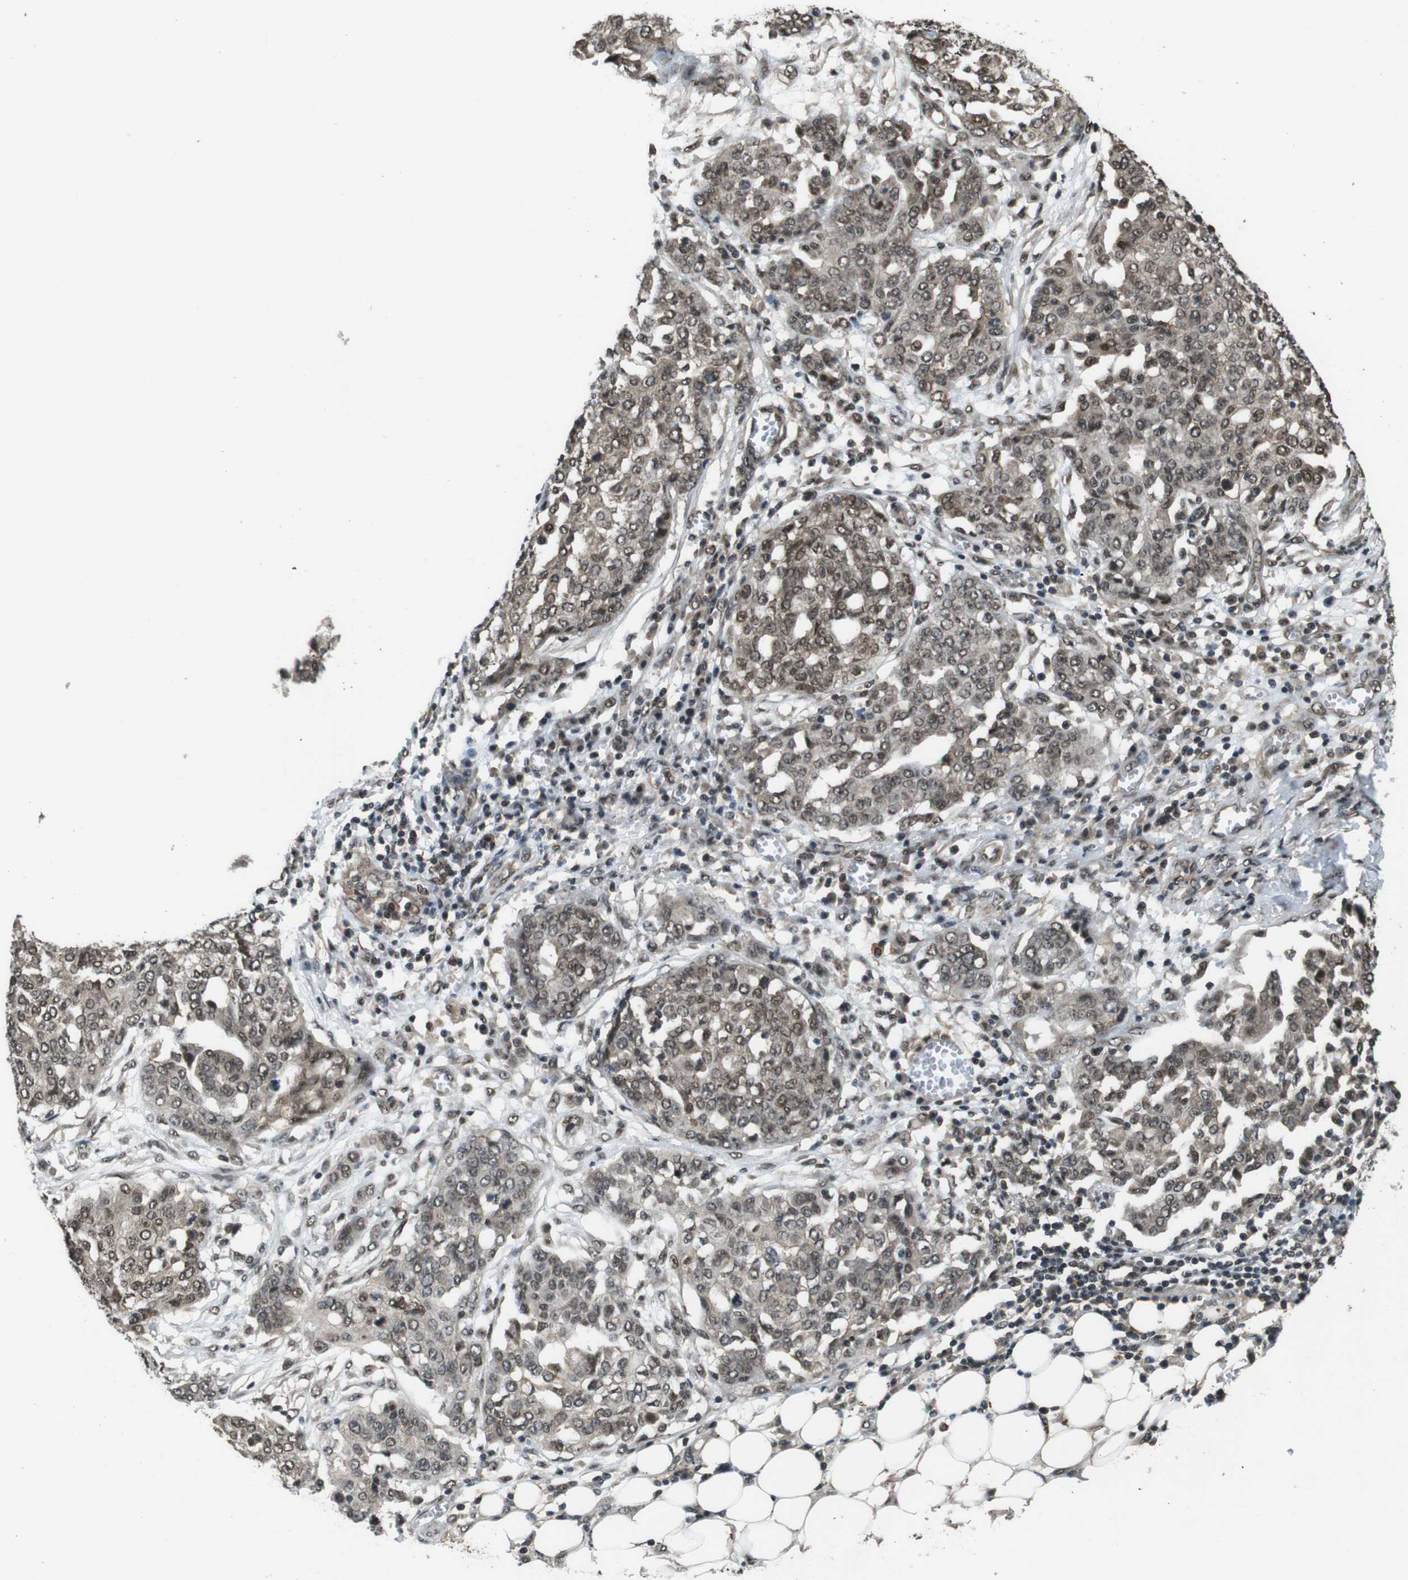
{"staining": {"intensity": "weak", "quantity": "25%-75%", "location": "cytoplasmic/membranous,nuclear"}, "tissue": "ovarian cancer", "cell_type": "Tumor cells", "image_type": "cancer", "snomed": [{"axis": "morphology", "description": "Cystadenocarcinoma, serous, NOS"}, {"axis": "topography", "description": "Soft tissue"}, {"axis": "topography", "description": "Ovary"}], "caption": "Immunohistochemistry of ovarian serous cystadenocarcinoma exhibits low levels of weak cytoplasmic/membranous and nuclear staining in approximately 25%-75% of tumor cells. The protein is shown in brown color, while the nuclei are stained blue.", "gene": "NR4A2", "patient": {"sex": "female", "age": 57}}